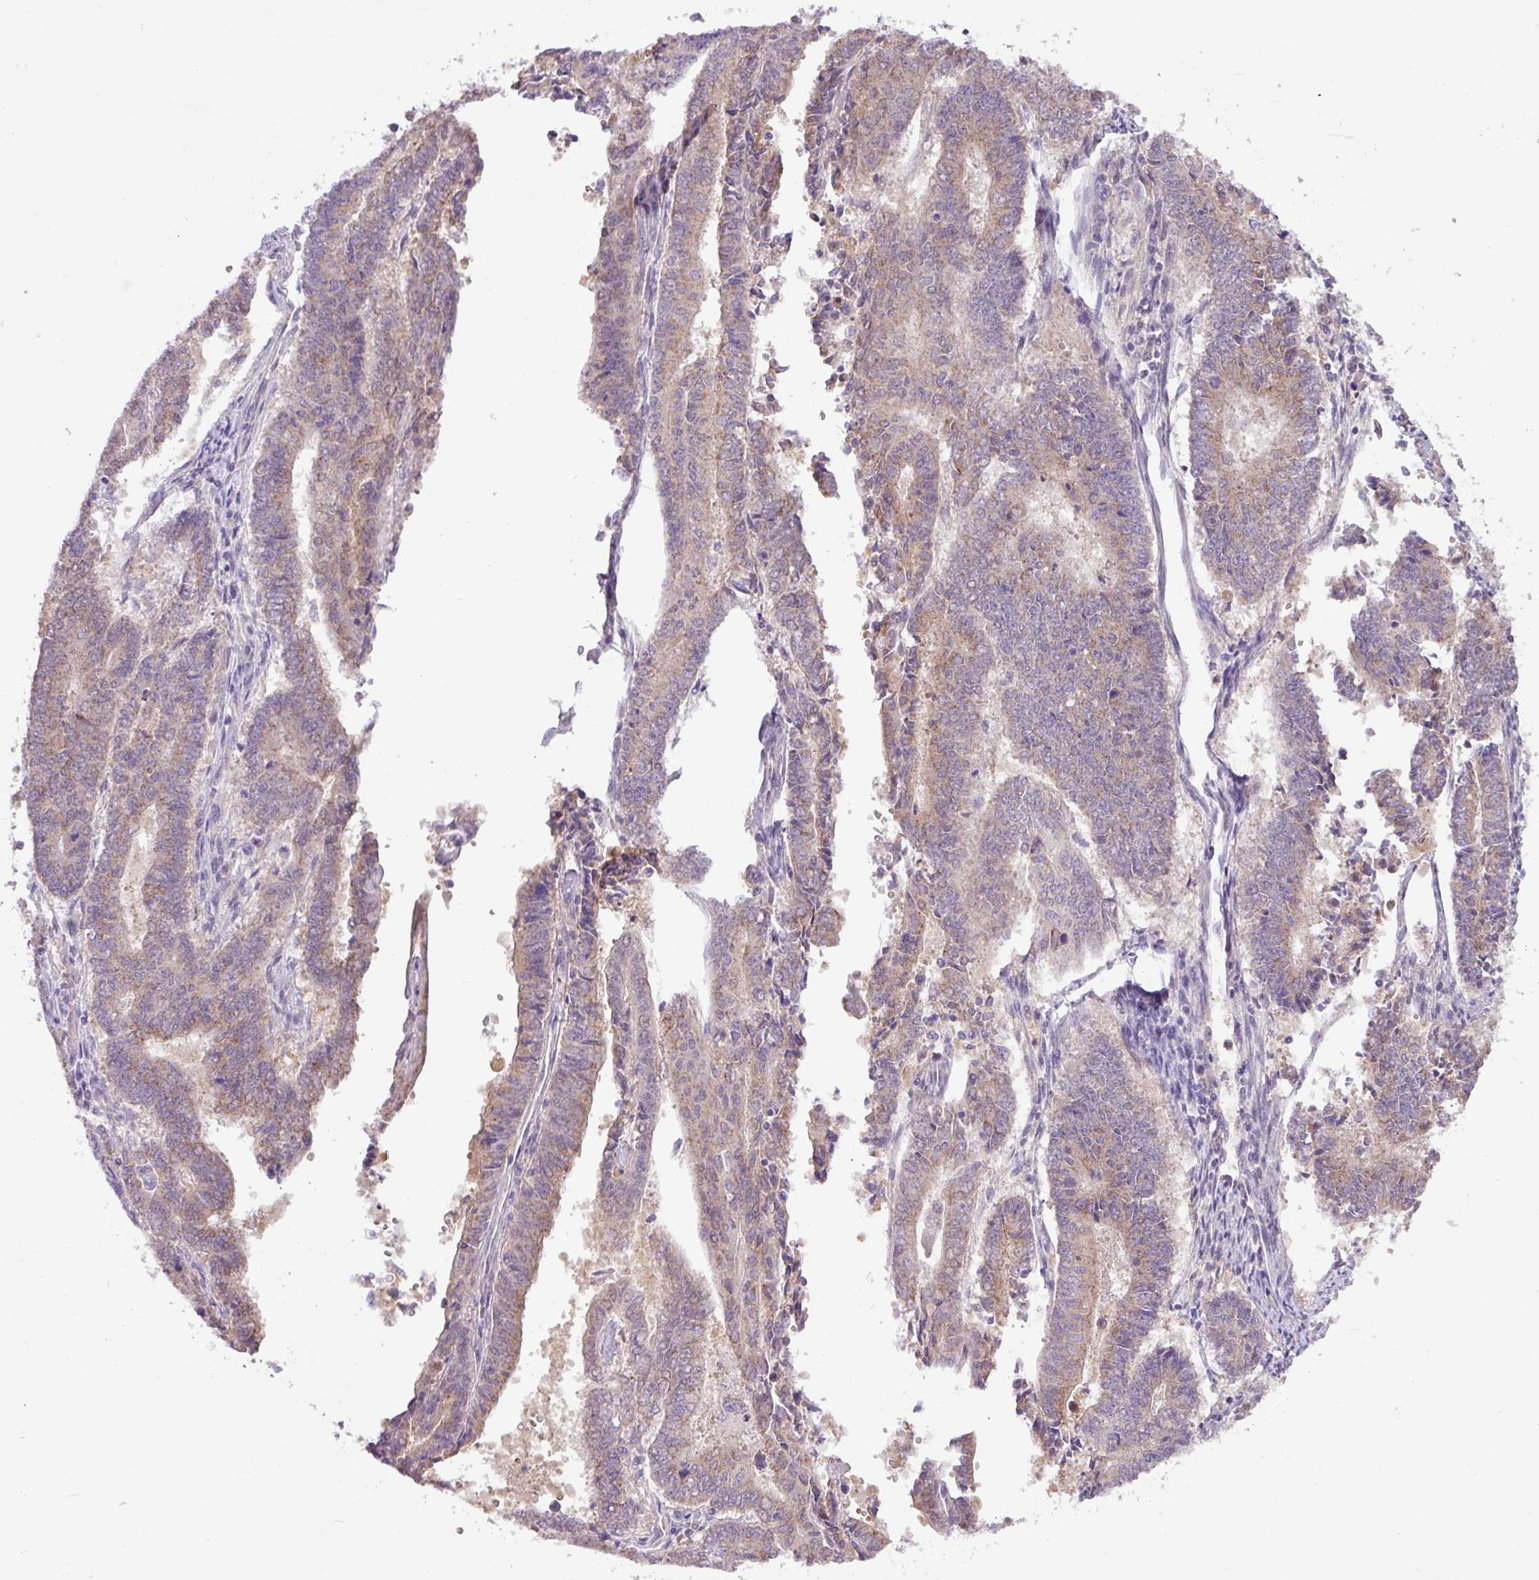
{"staining": {"intensity": "moderate", "quantity": "25%-75%", "location": "cytoplasmic/membranous"}, "tissue": "endometrial cancer", "cell_type": "Tumor cells", "image_type": "cancer", "snomed": [{"axis": "morphology", "description": "Adenocarcinoma, NOS"}, {"axis": "topography", "description": "Endometrium"}], "caption": "Immunohistochemical staining of endometrial cancer demonstrates moderate cytoplasmic/membranous protein staining in about 25%-75% of tumor cells. (Stains: DAB in brown, nuclei in blue, Microscopy: brightfield microscopy at high magnification).", "gene": "TONSL", "patient": {"sex": "female", "age": 59}}